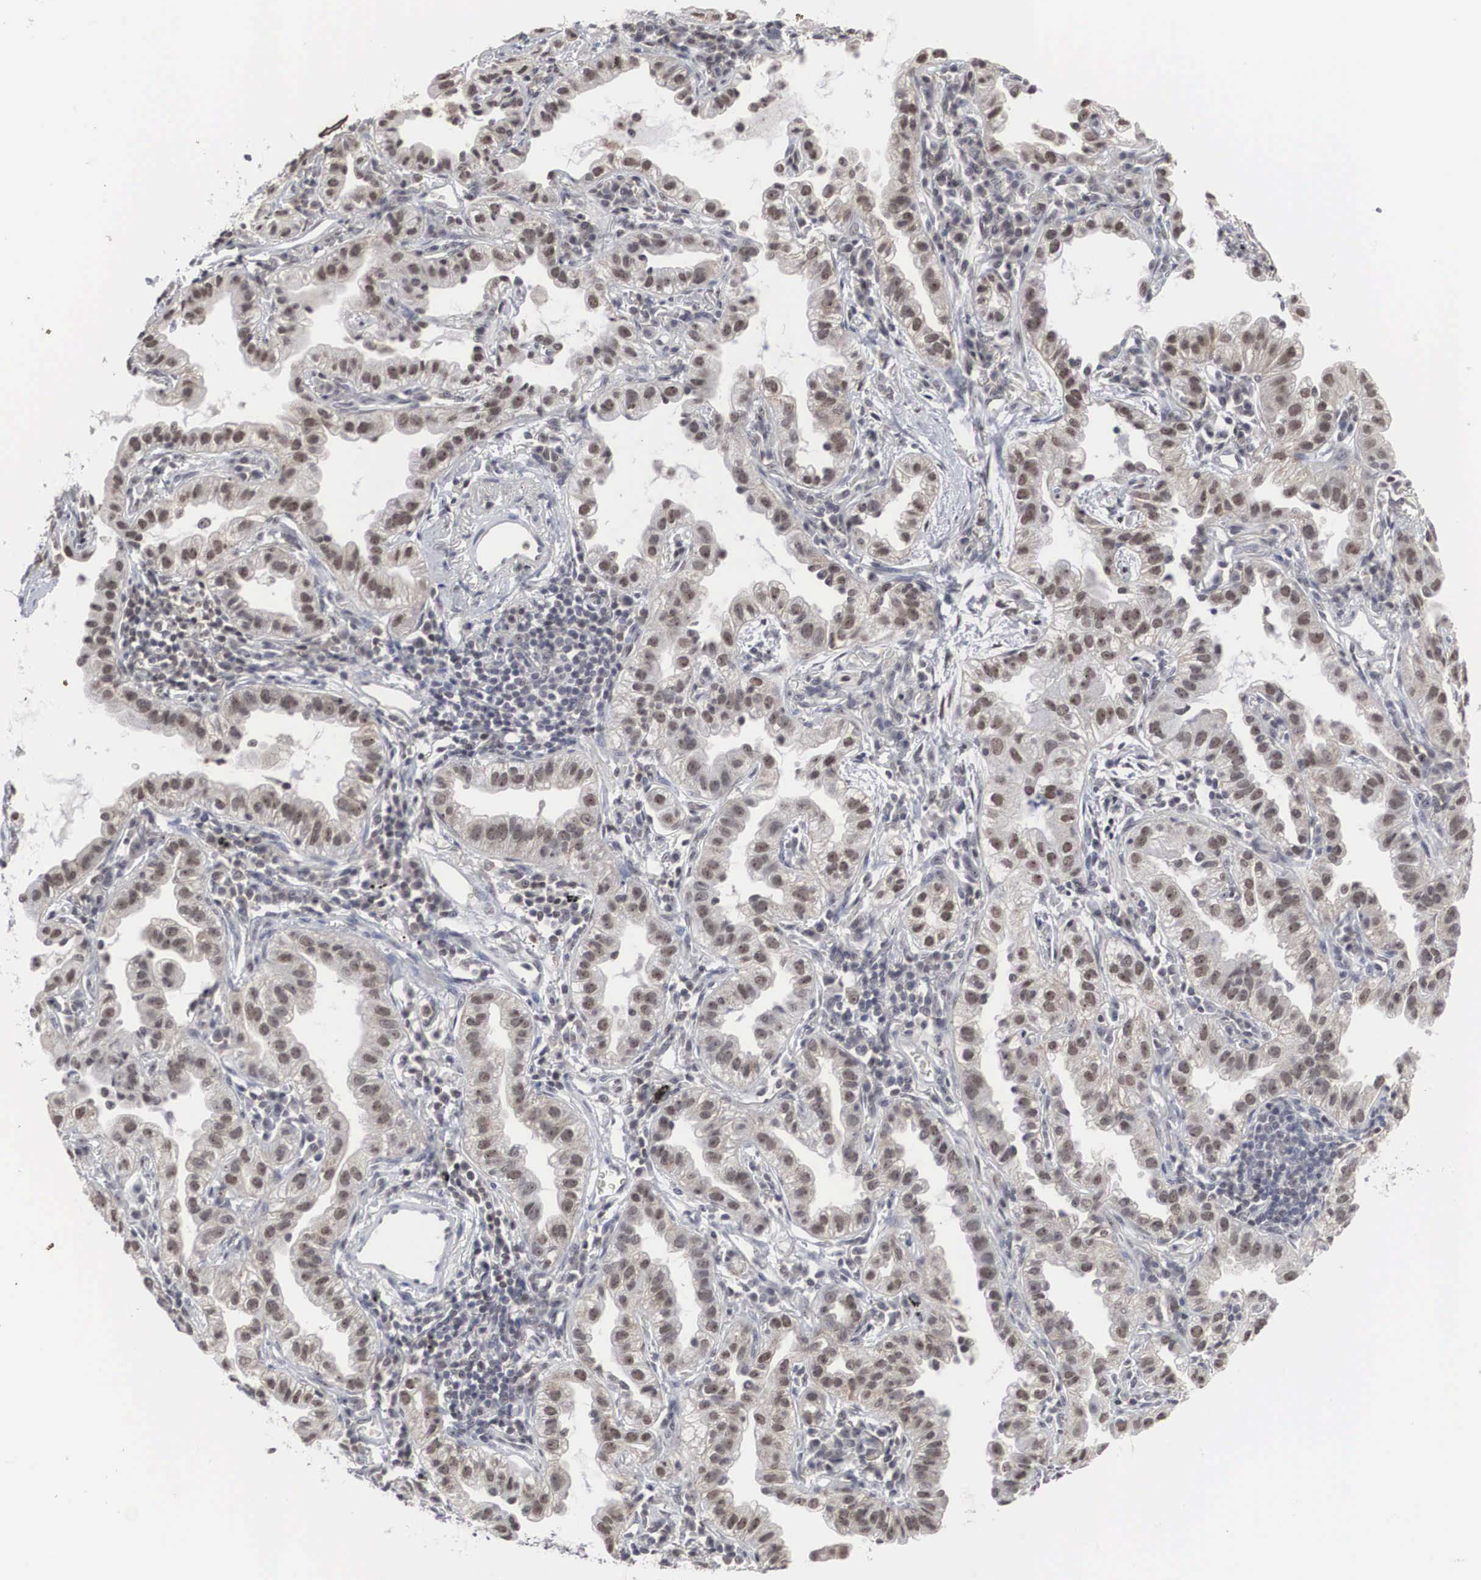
{"staining": {"intensity": "weak", "quantity": "25%-75%", "location": "nuclear"}, "tissue": "lung cancer", "cell_type": "Tumor cells", "image_type": "cancer", "snomed": [{"axis": "morphology", "description": "Adenocarcinoma, NOS"}, {"axis": "topography", "description": "Lung"}], "caption": "Protein staining exhibits weak nuclear staining in about 25%-75% of tumor cells in lung cancer (adenocarcinoma).", "gene": "AUTS2", "patient": {"sex": "female", "age": 50}}